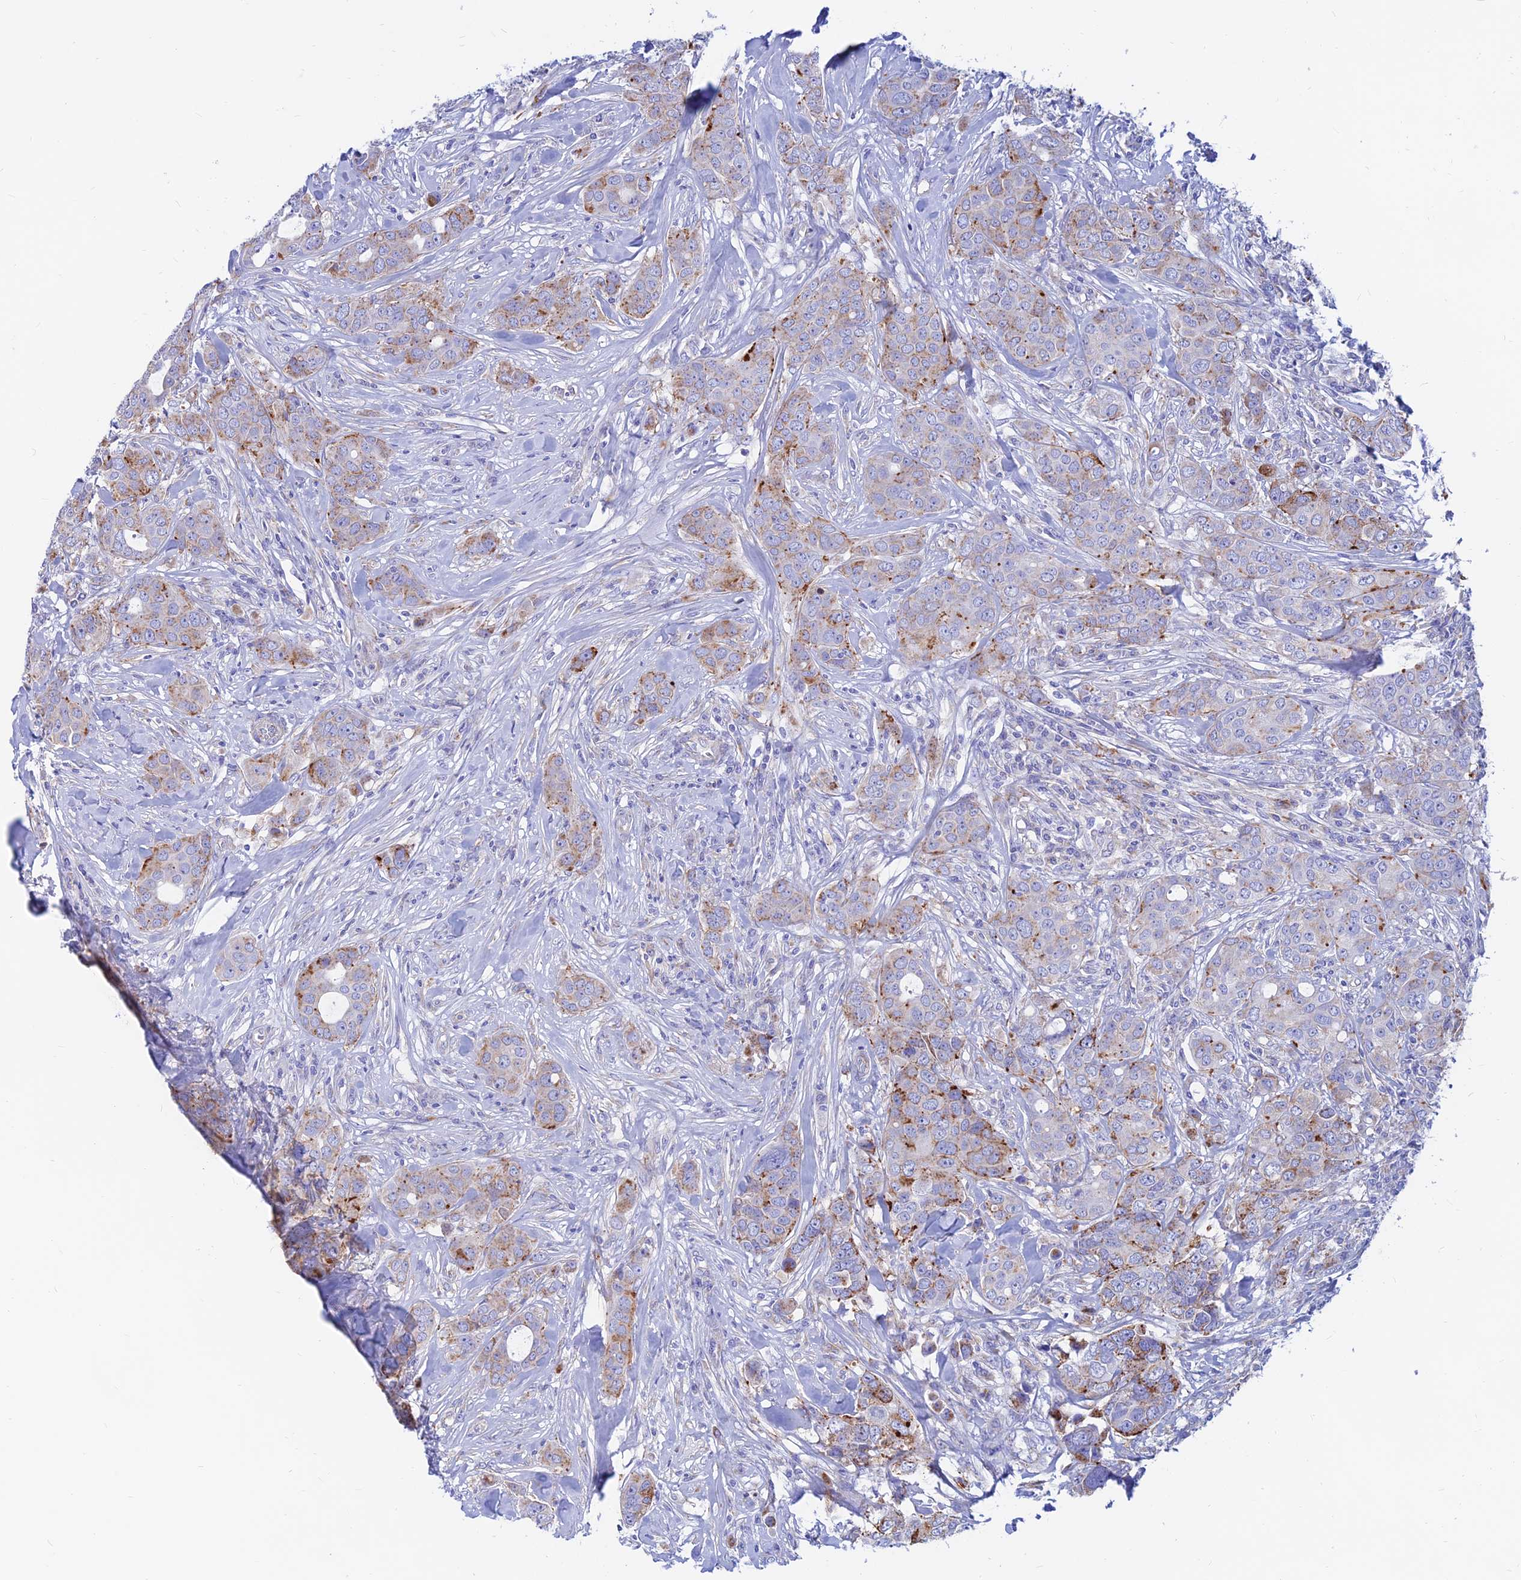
{"staining": {"intensity": "moderate", "quantity": "<25%", "location": "cytoplasmic/membranous"}, "tissue": "breast cancer", "cell_type": "Tumor cells", "image_type": "cancer", "snomed": [{"axis": "morphology", "description": "Duct carcinoma"}, {"axis": "topography", "description": "Breast"}], "caption": "Infiltrating ductal carcinoma (breast) stained for a protein (brown) exhibits moderate cytoplasmic/membranous positive positivity in about <25% of tumor cells.", "gene": "SPNS1", "patient": {"sex": "female", "age": 43}}